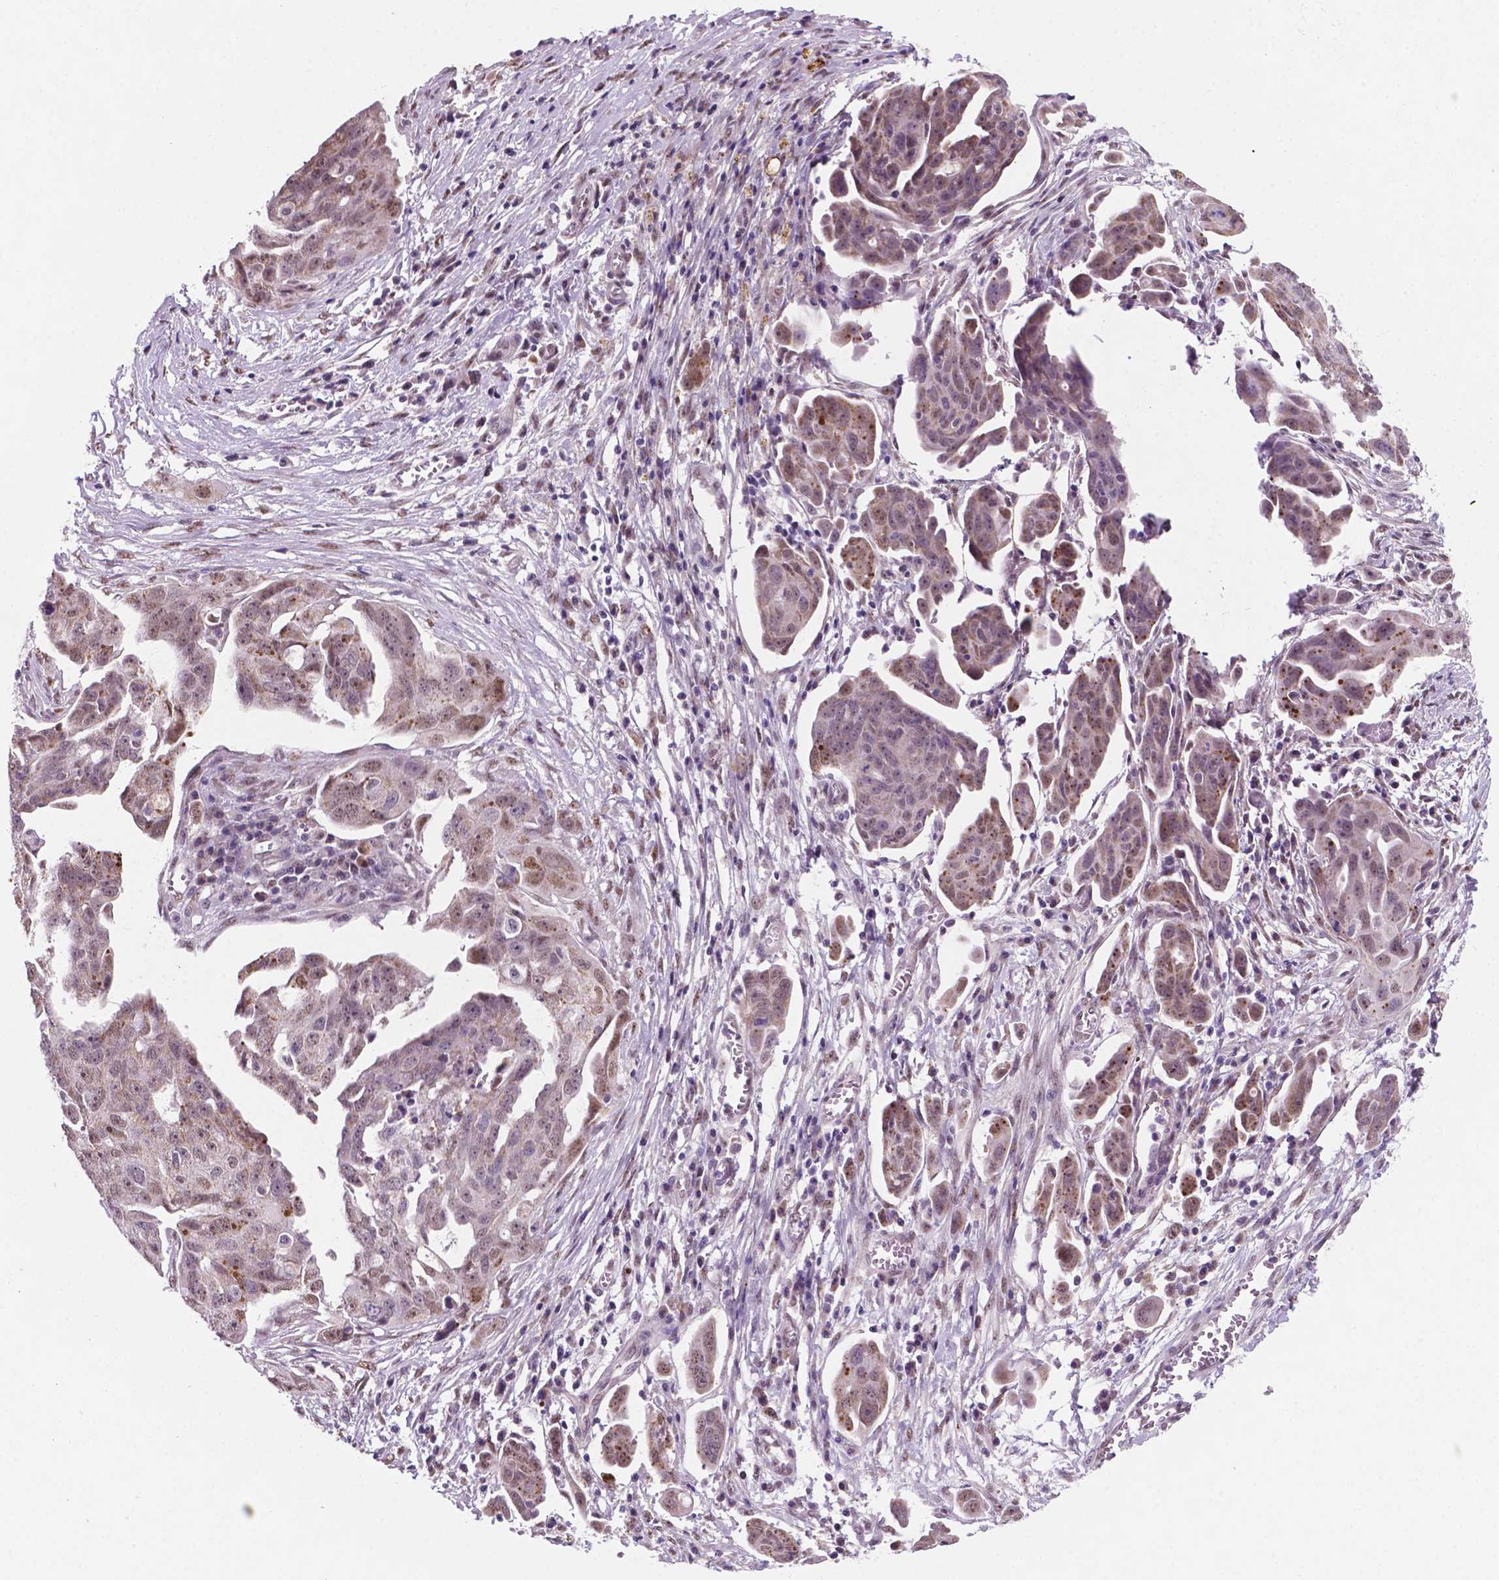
{"staining": {"intensity": "moderate", "quantity": "<25%", "location": "cytoplasmic/membranous,nuclear"}, "tissue": "ovarian cancer", "cell_type": "Tumor cells", "image_type": "cancer", "snomed": [{"axis": "morphology", "description": "Carcinoma, endometroid"}, {"axis": "topography", "description": "Ovary"}], "caption": "There is low levels of moderate cytoplasmic/membranous and nuclear positivity in tumor cells of ovarian endometroid carcinoma, as demonstrated by immunohistochemical staining (brown color).", "gene": "C18orf21", "patient": {"sex": "female", "age": 70}}